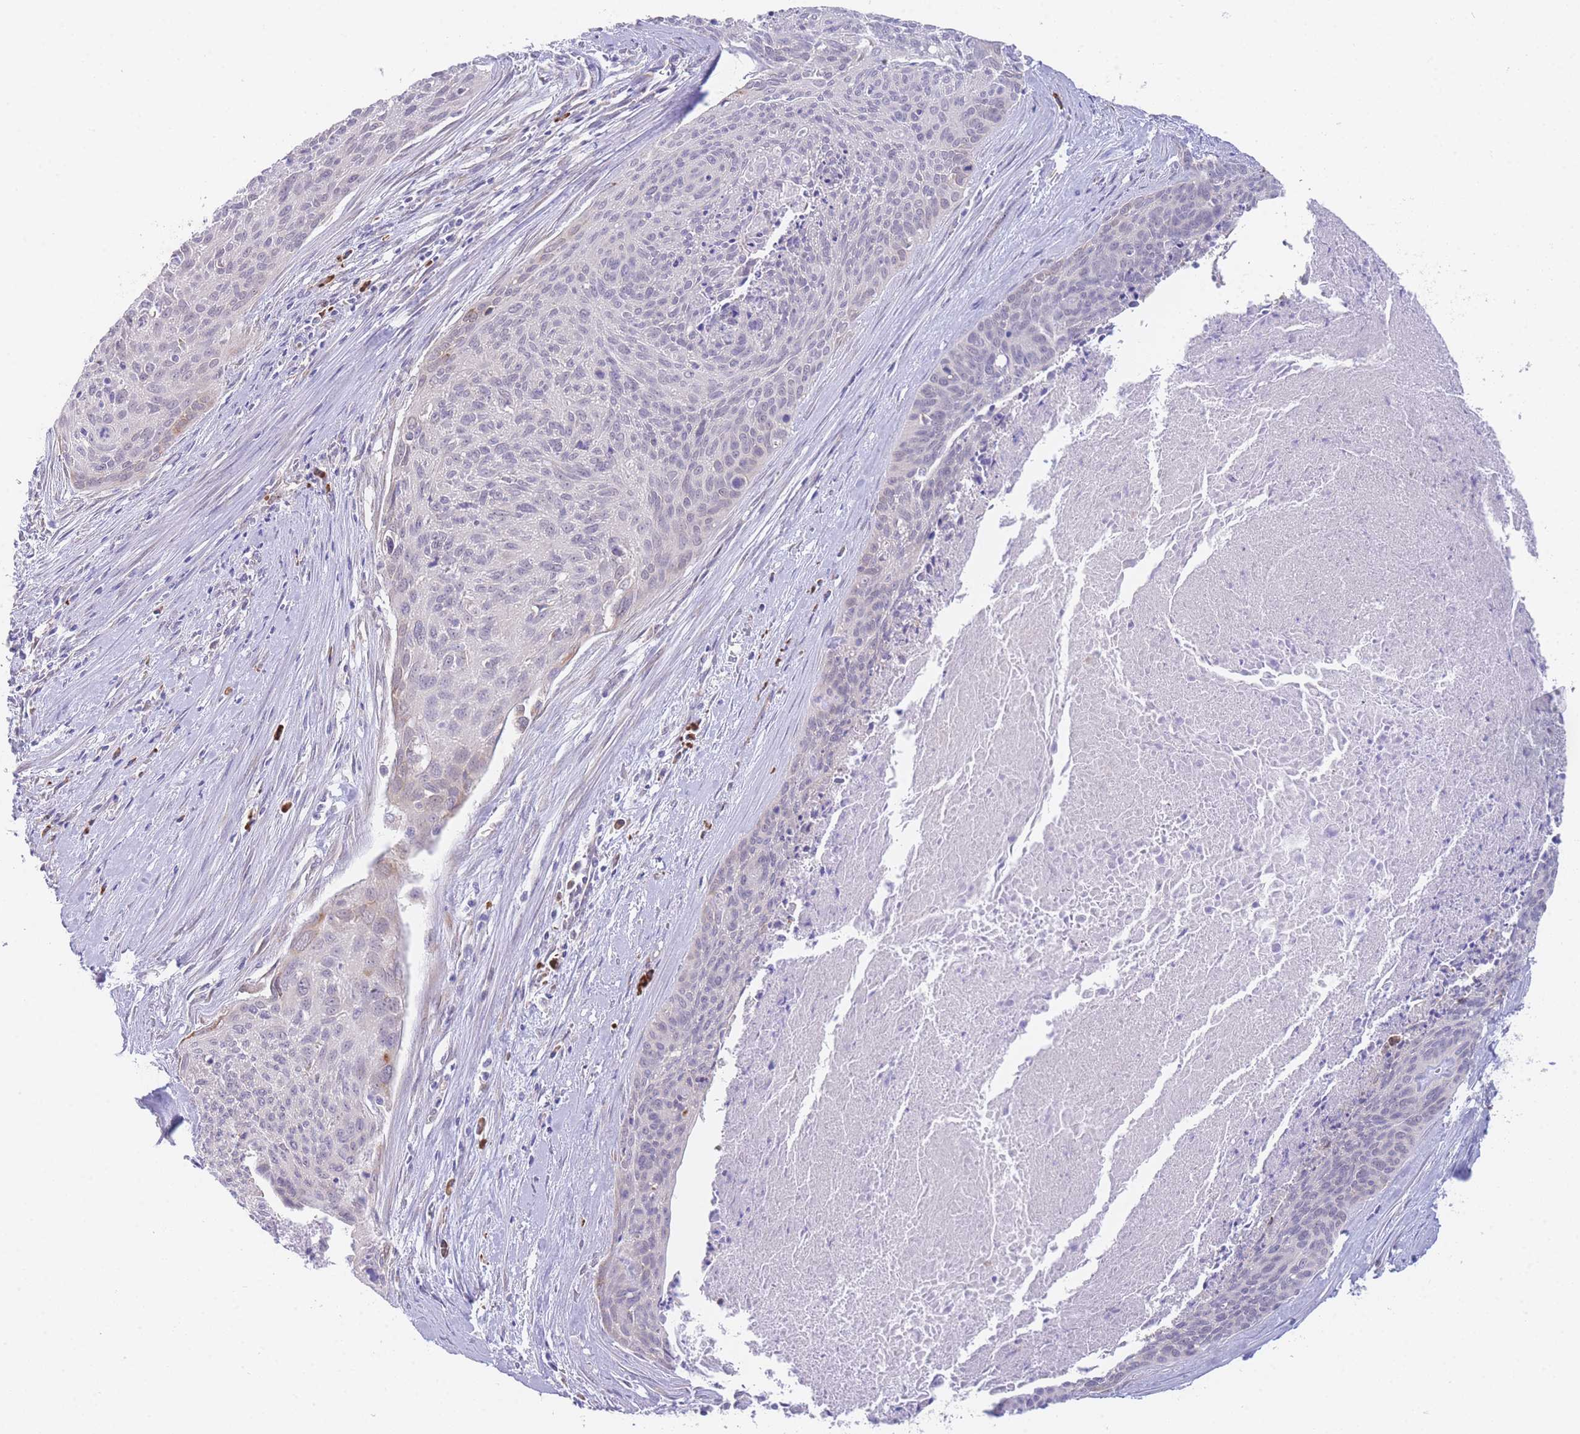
{"staining": {"intensity": "negative", "quantity": "none", "location": "none"}, "tissue": "cervical cancer", "cell_type": "Tumor cells", "image_type": "cancer", "snomed": [{"axis": "morphology", "description": "Squamous cell carcinoma, NOS"}, {"axis": "topography", "description": "Cervix"}], "caption": "Immunohistochemical staining of cervical squamous cell carcinoma shows no significant staining in tumor cells. The staining is performed using DAB (3,3'-diaminobenzidine) brown chromogen with nuclei counter-stained in using hematoxylin.", "gene": "ZNF510", "patient": {"sex": "female", "age": 55}}